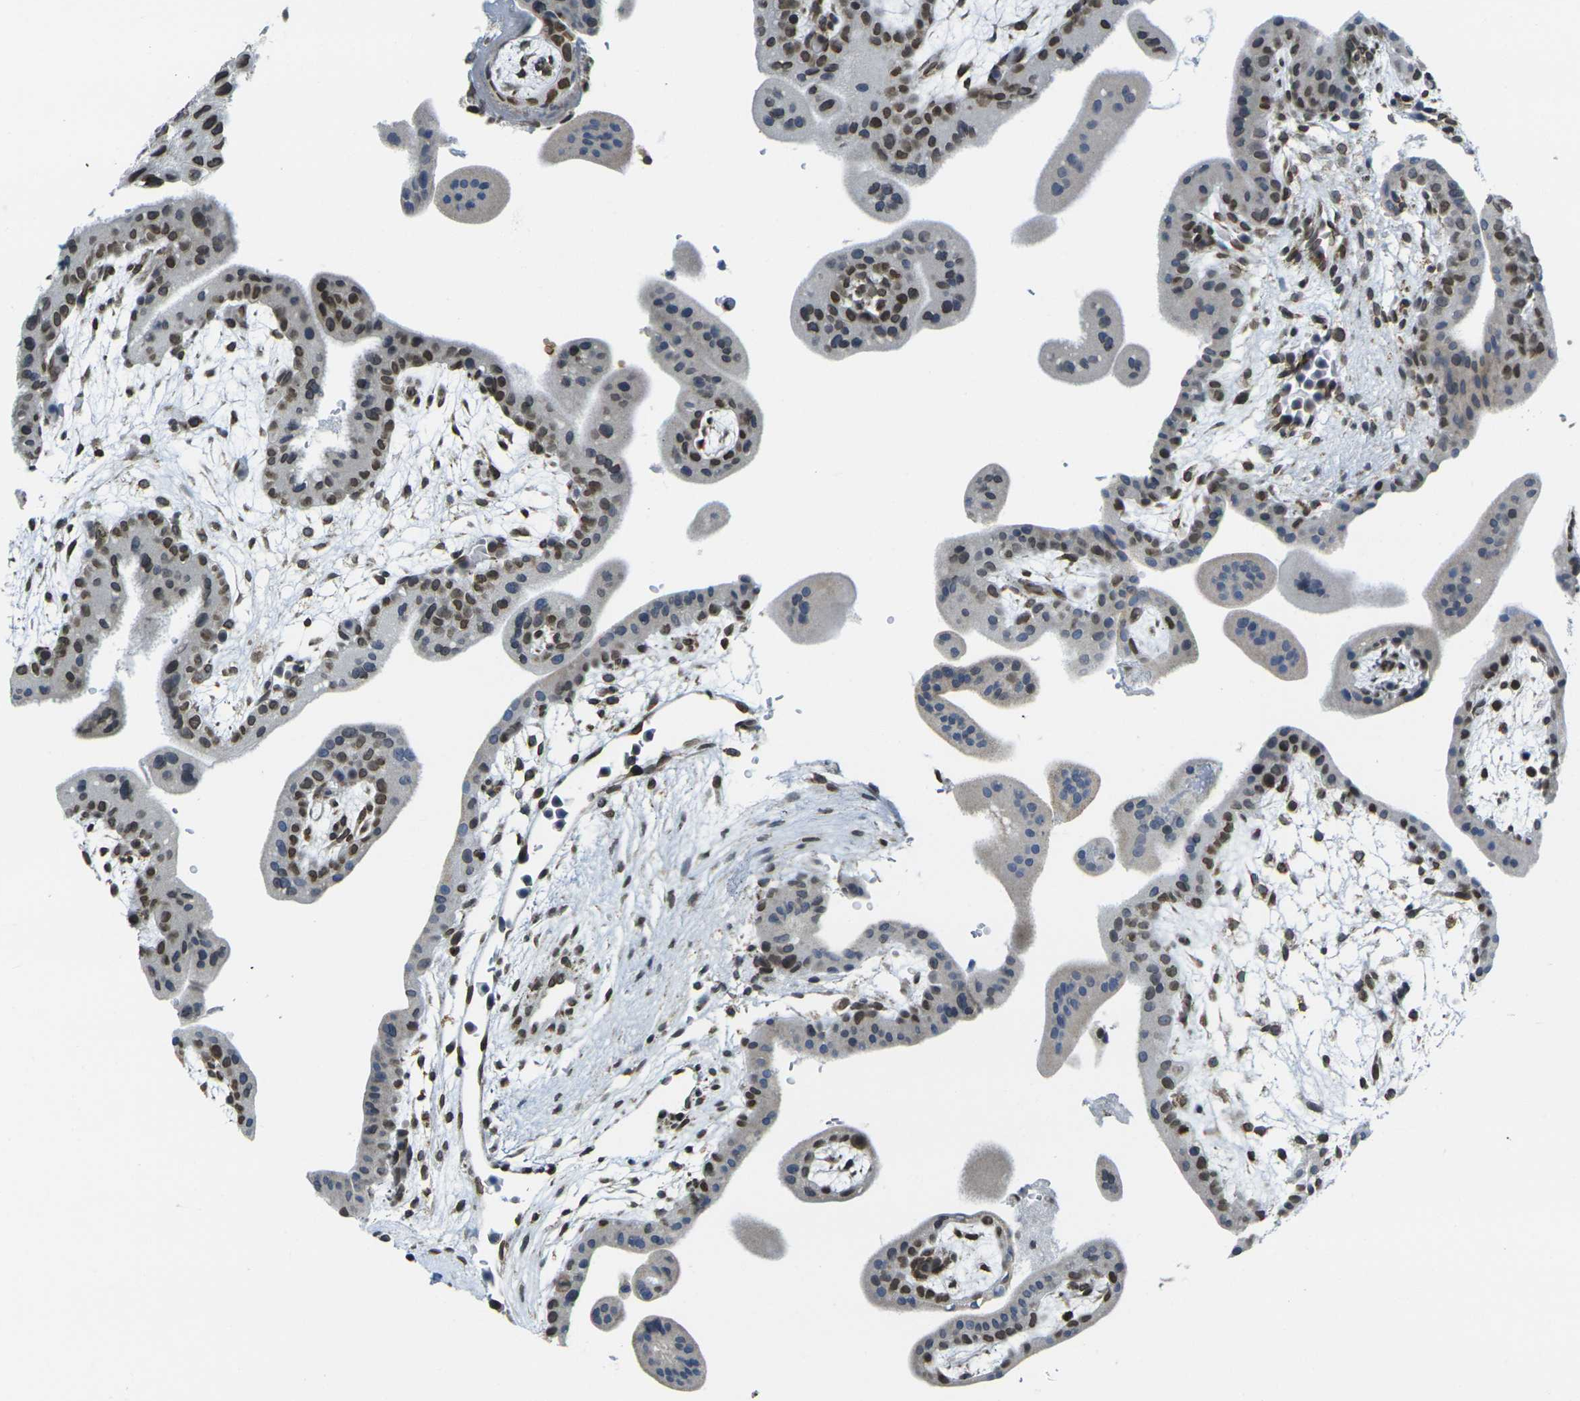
{"staining": {"intensity": "moderate", "quantity": "25%-75%", "location": "cytoplasmic/membranous,nuclear"}, "tissue": "placenta", "cell_type": "Trophoblastic cells", "image_type": "normal", "snomed": [{"axis": "morphology", "description": "Normal tissue, NOS"}, {"axis": "topography", "description": "Placenta"}], "caption": "The histopathology image shows staining of benign placenta, revealing moderate cytoplasmic/membranous,nuclear protein expression (brown color) within trophoblastic cells. The staining is performed using DAB (3,3'-diaminobenzidine) brown chromogen to label protein expression. The nuclei are counter-stained blue using hematoxylin.", "gene": "BRDT", "patient": {"sex": "female", "age": 35}}